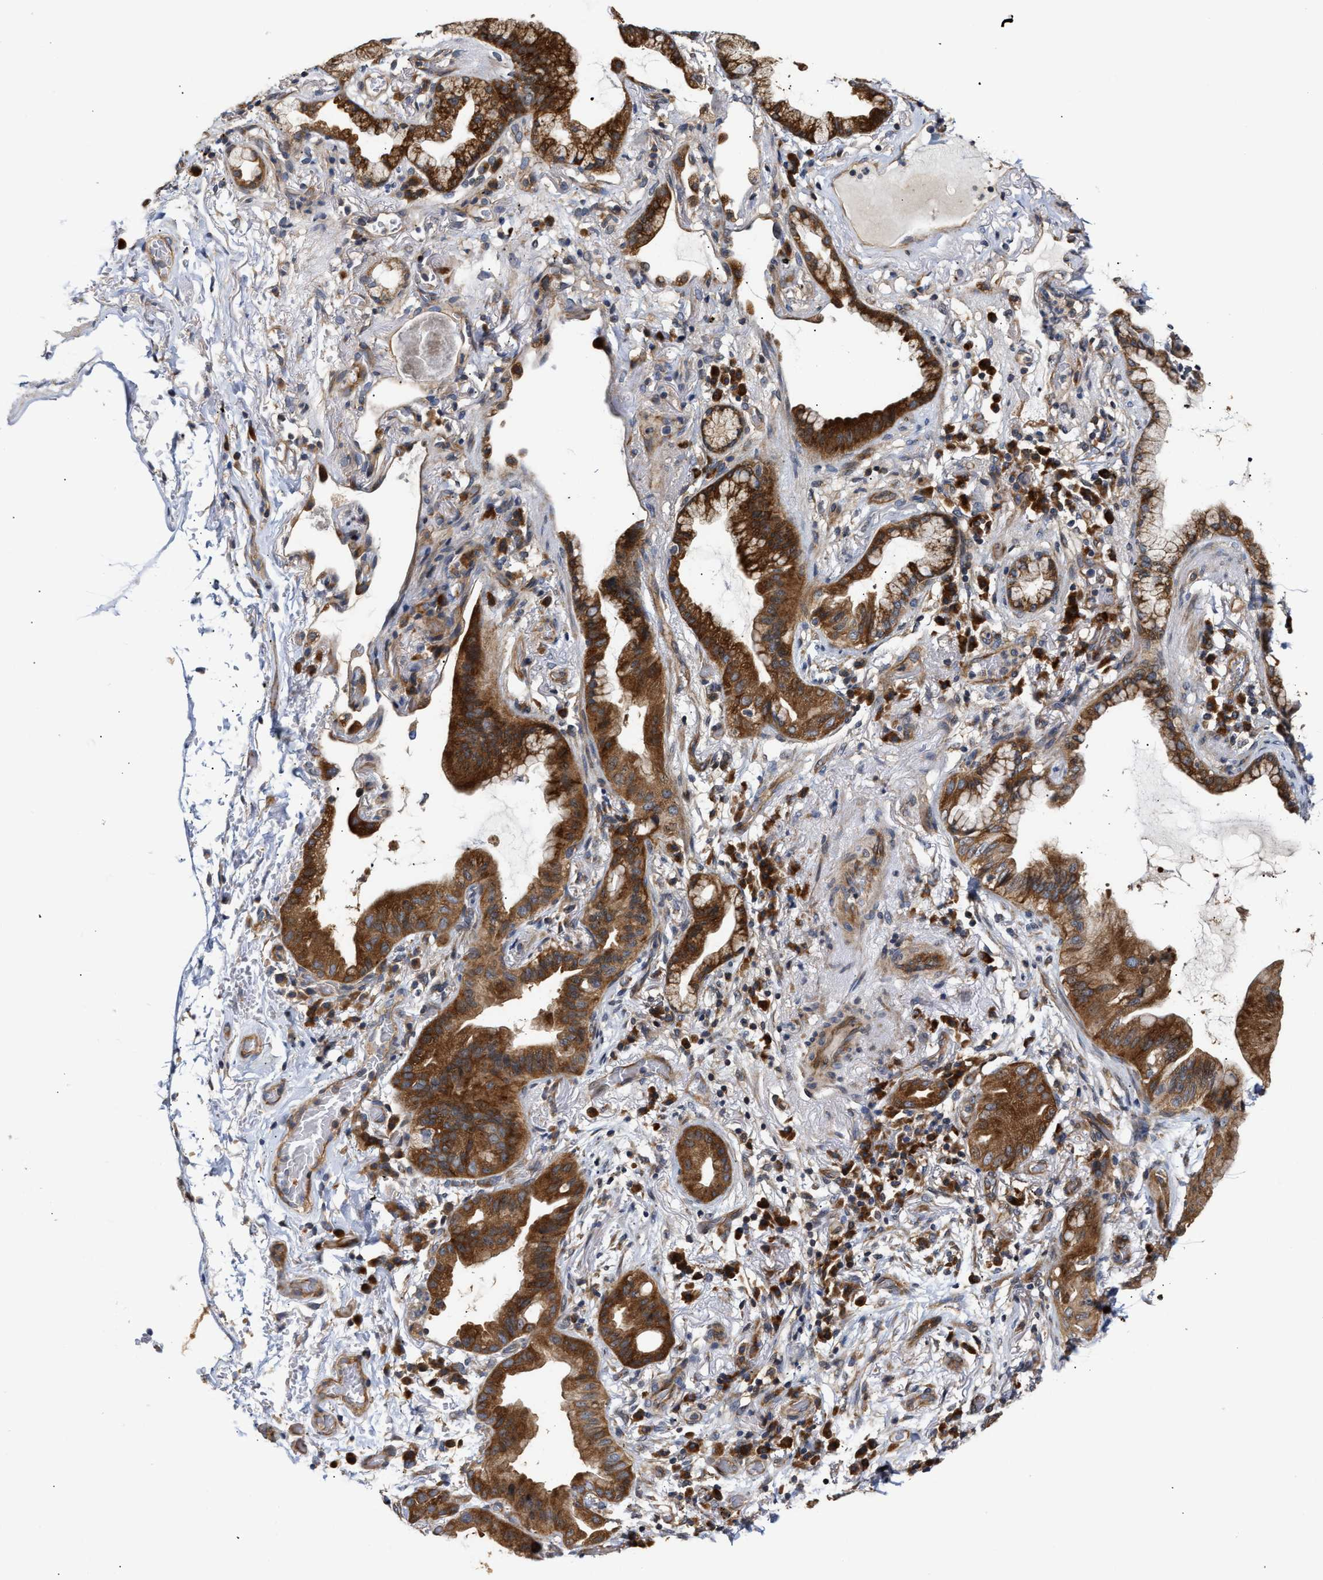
{"staining": {"intensity": "strong", "quantity": ">75%", "location": "cytoplasmic/membranous"}, "tissue": "lung cancer", "cell_type": "Tumor cells", "image_type": "cancer", "snomed": [{"axis": "morphology", "description": "Normal tissue, NOS"}, {"axis": "morphology", "description": "Adenocarcinoma, NOS"}, {"axis": "topography", "description": "Bronchus"}, {"axis": "topography", "description": "Lung"}], "caption": "A photomicrograph of human adenocarcinoma (lung) stained for a protein shows strong cytoplasmic/membranous brown staining in tumor cells.", "gene": "CLIP2", "patient": {"sex": "female", "age": 70}}